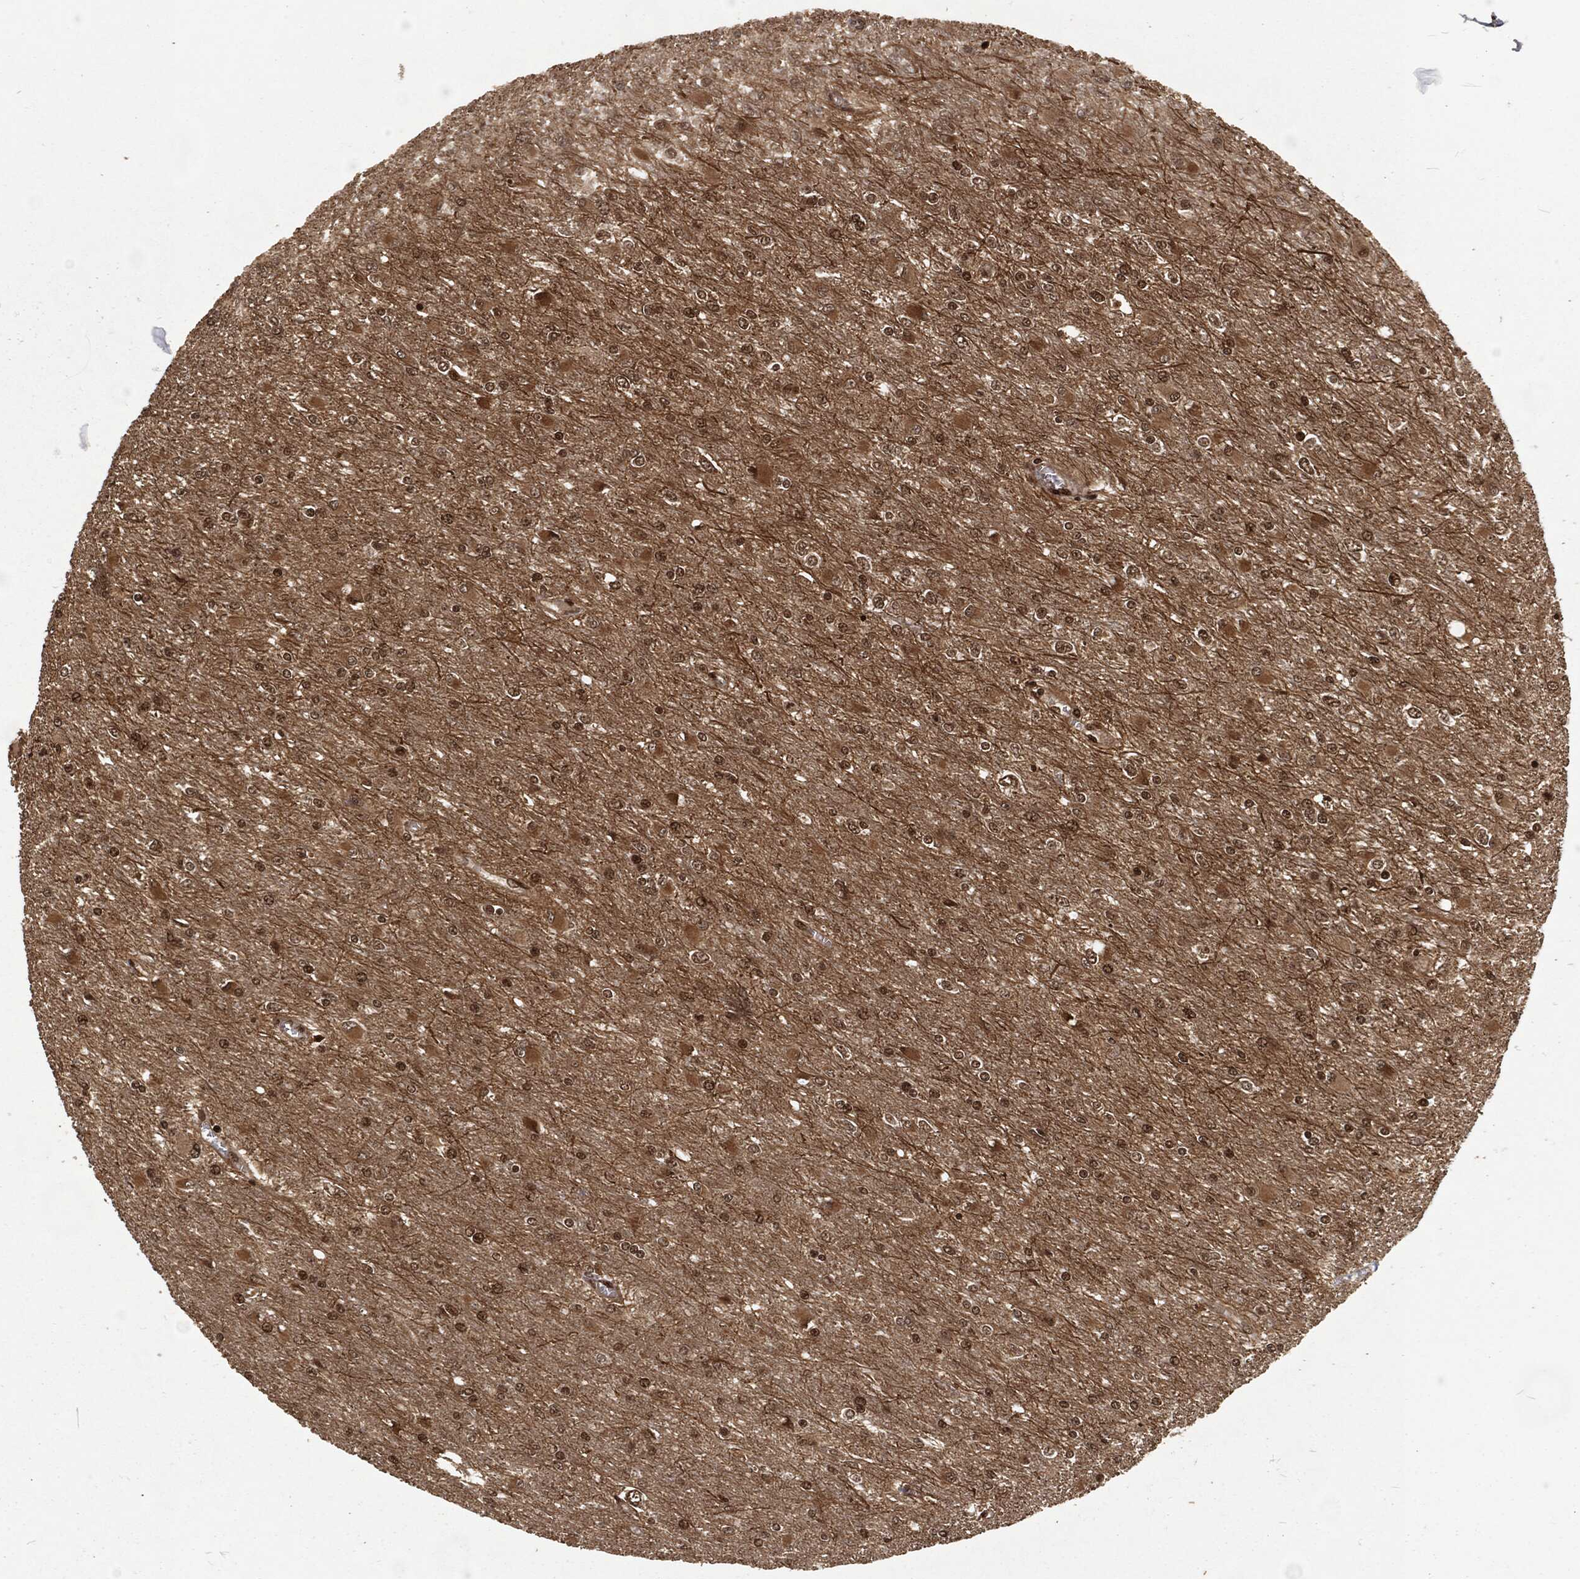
{"staining": {"intensity": "moderate", "quantity": ">75%", "location": "nuclear"}, "tissue": "glioma", "cell_type": "Tumor cells", "image_type": "cancer", "snomed": [{"axis": "morphology", "description": "Glioma, malignant, High grade"}, {"axis": "topography", "description": "Cerebral cortex"}], "caption": "Protein staining of glioma tissue exhibits moderate nuclear positivity in approximately >75% of tumor cells.", "gene": "NGRN", "patient": {"sex": "female", "age": 36}}